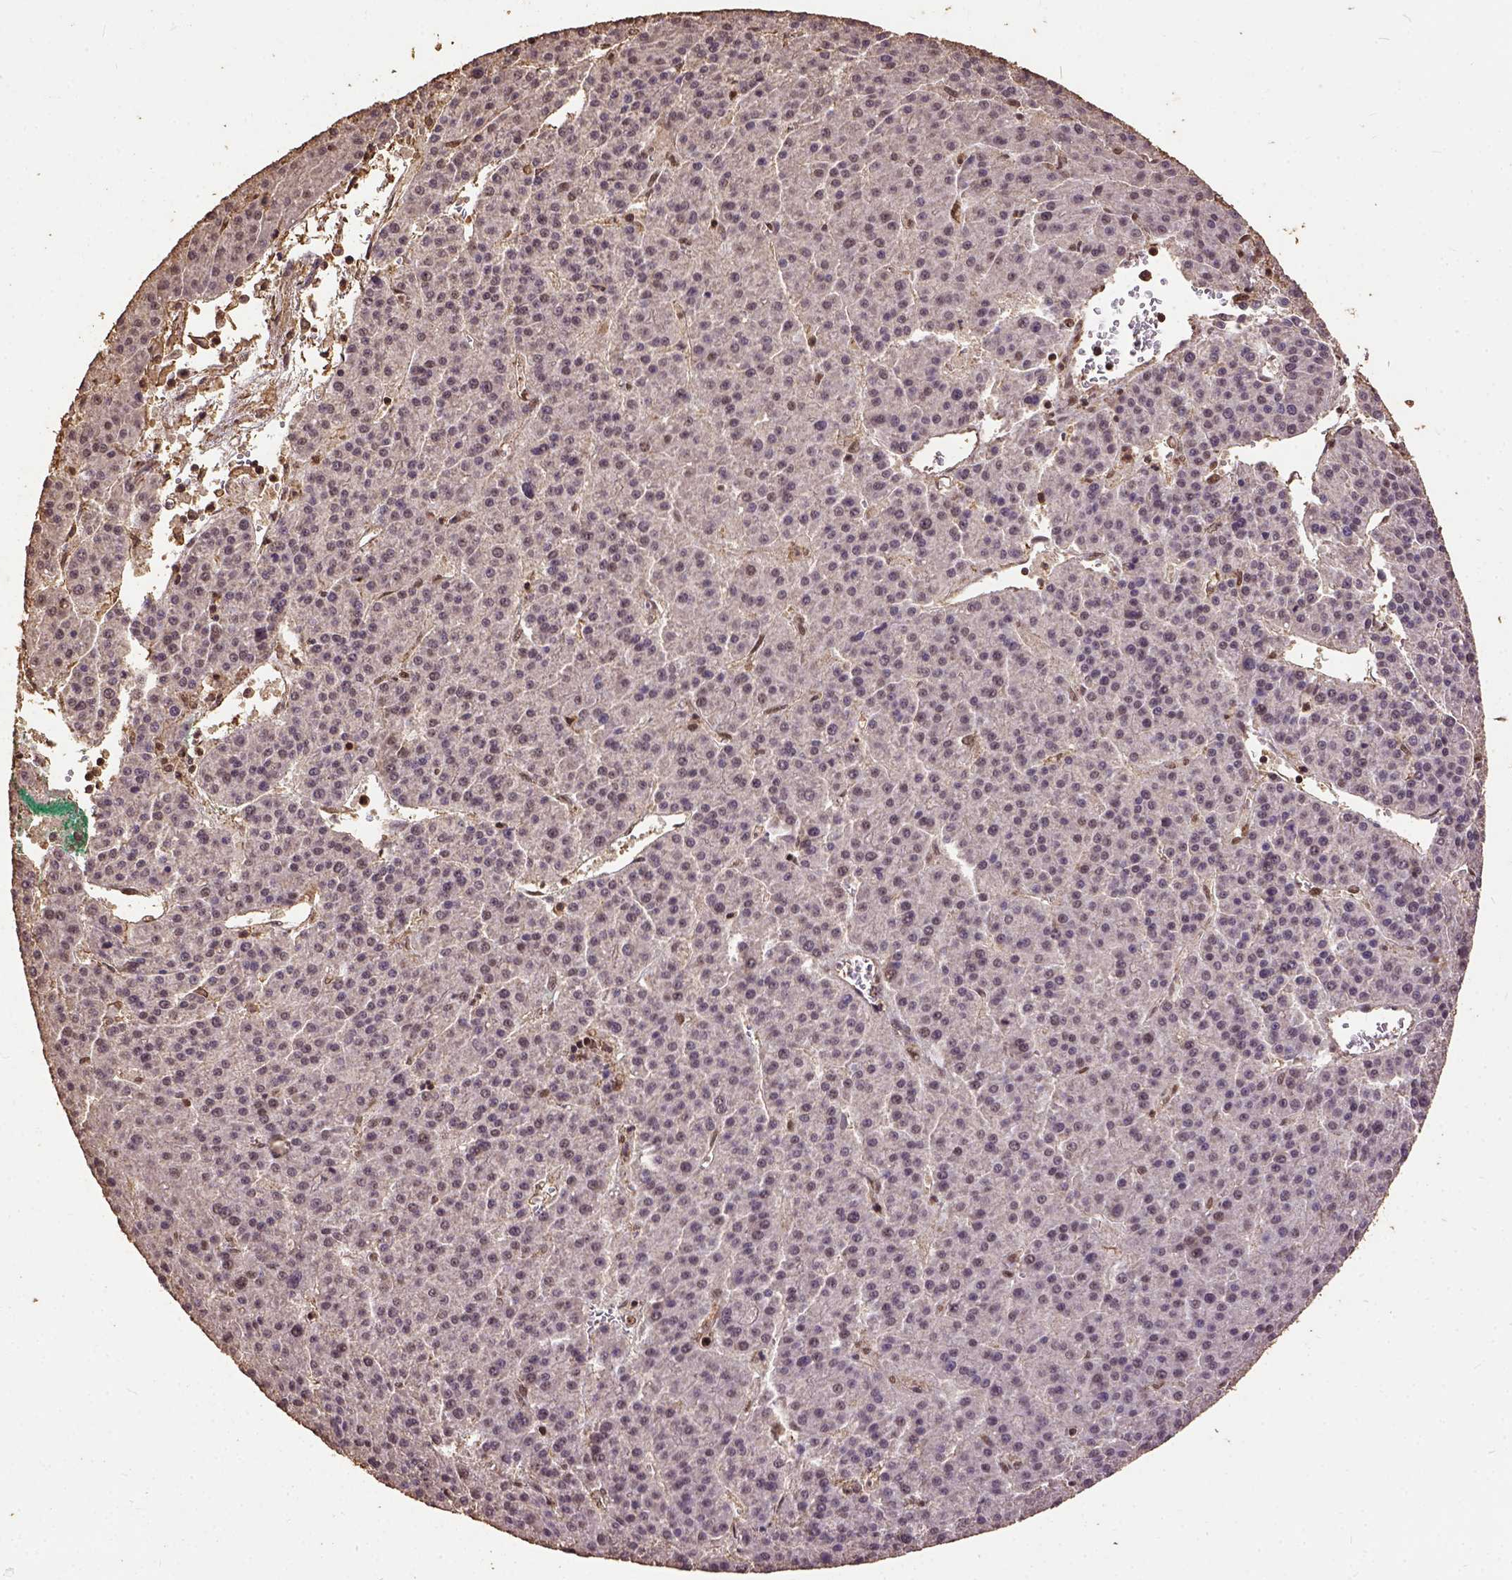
{"staining": {"intensity": "weak", "quantity": "<25%", "location": "nuclear"}, "tissue": "liver cancer", "cell_type": "Tumor cells", "image_type": "cancer", "snomed": [{"axis": "morphology", "description": "Carcinoma, Hepatocellular, NOS"}, {"axis": "topography", "description": "Liver"}], "caption": "This is an IHC image of liver cancer (hepatocellular carcinoma). There is no positivity in tumor cells.", "gene": "NACC1", "patient": {"sex": "female", "age": 58}}